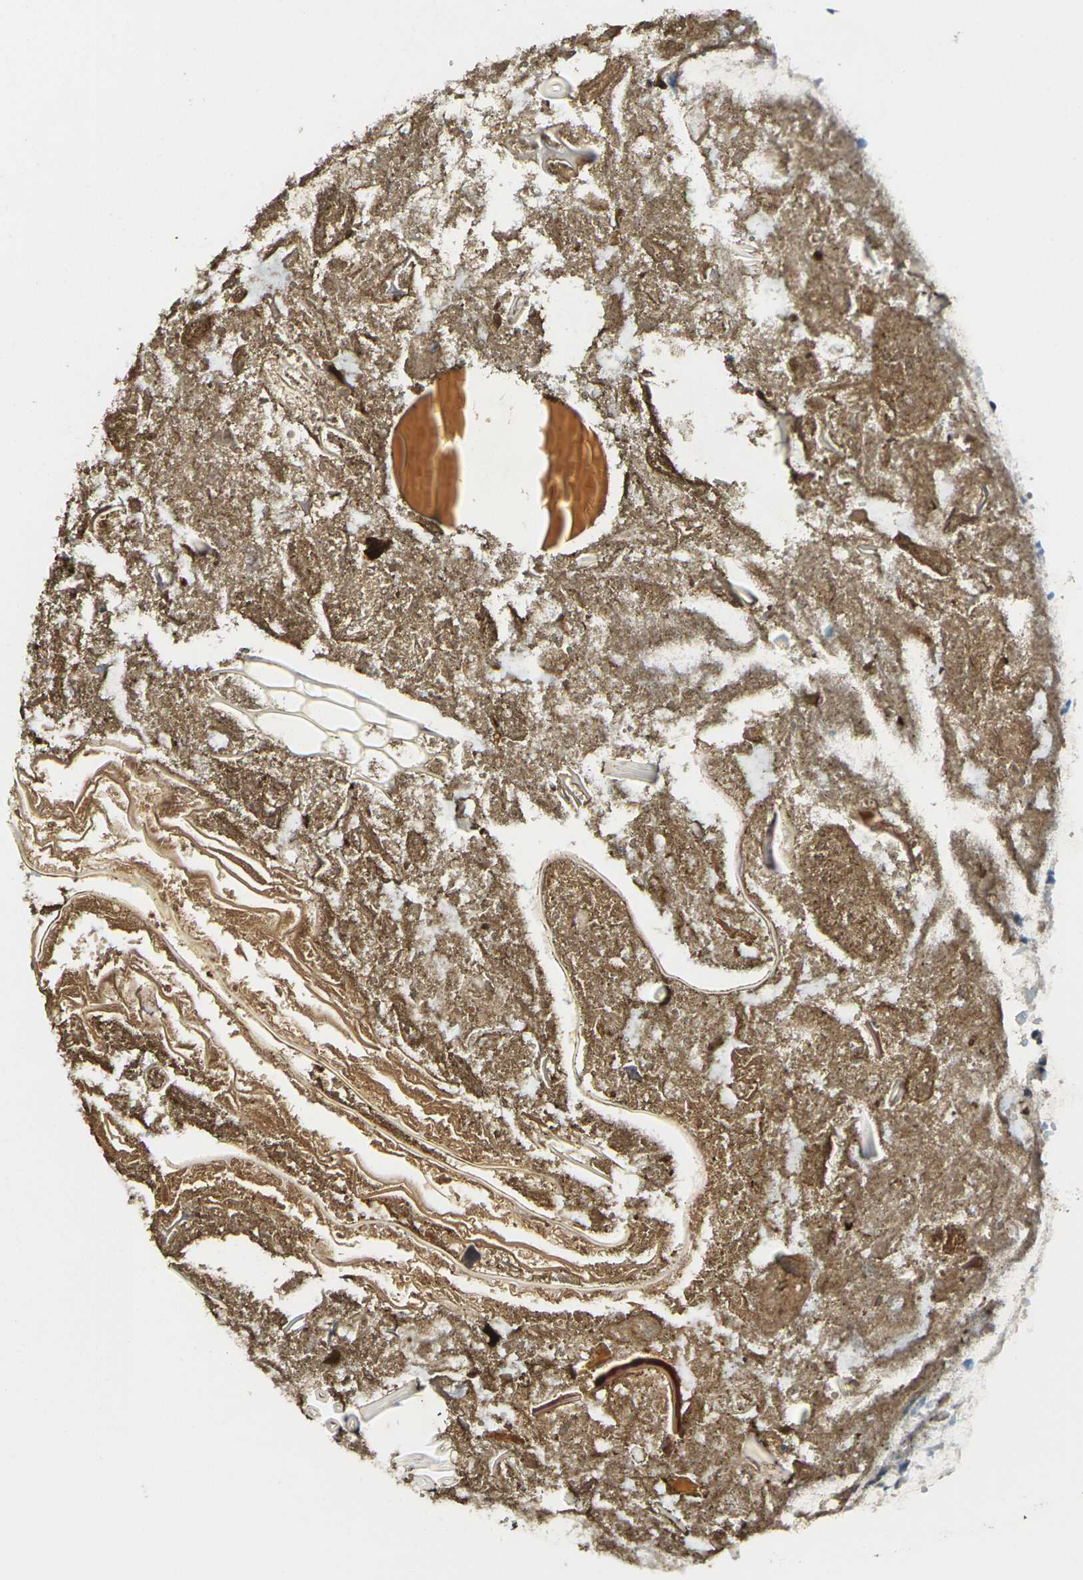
{"staining": {"intensity": "negative", "quantity": "none", "location": "none"}, "tissue": "appendix", "cell_type": "Glandular cells", "image_type": "normal", "snomed": [{"axis": "morphology", "description": "Normal tissue, NOS"}, {"axis": "topography", "description": "Appendix"}], "caption": "Immunohistochemistry (IHC) micrograph of unremarkable appendix: human appendix stained with DAB (3,3'-diaminobenzidine) reveals no significant protein positivity in glandular cells. Brightfield microscopy of immunohistochemistry stained with DAB (3,3'-diaminobenzidine) (brown) and hematoxylin (blue), captured at high magnification.", "gene": "GRAMD1C", "patient": {"sex": "male", "age": 52}}